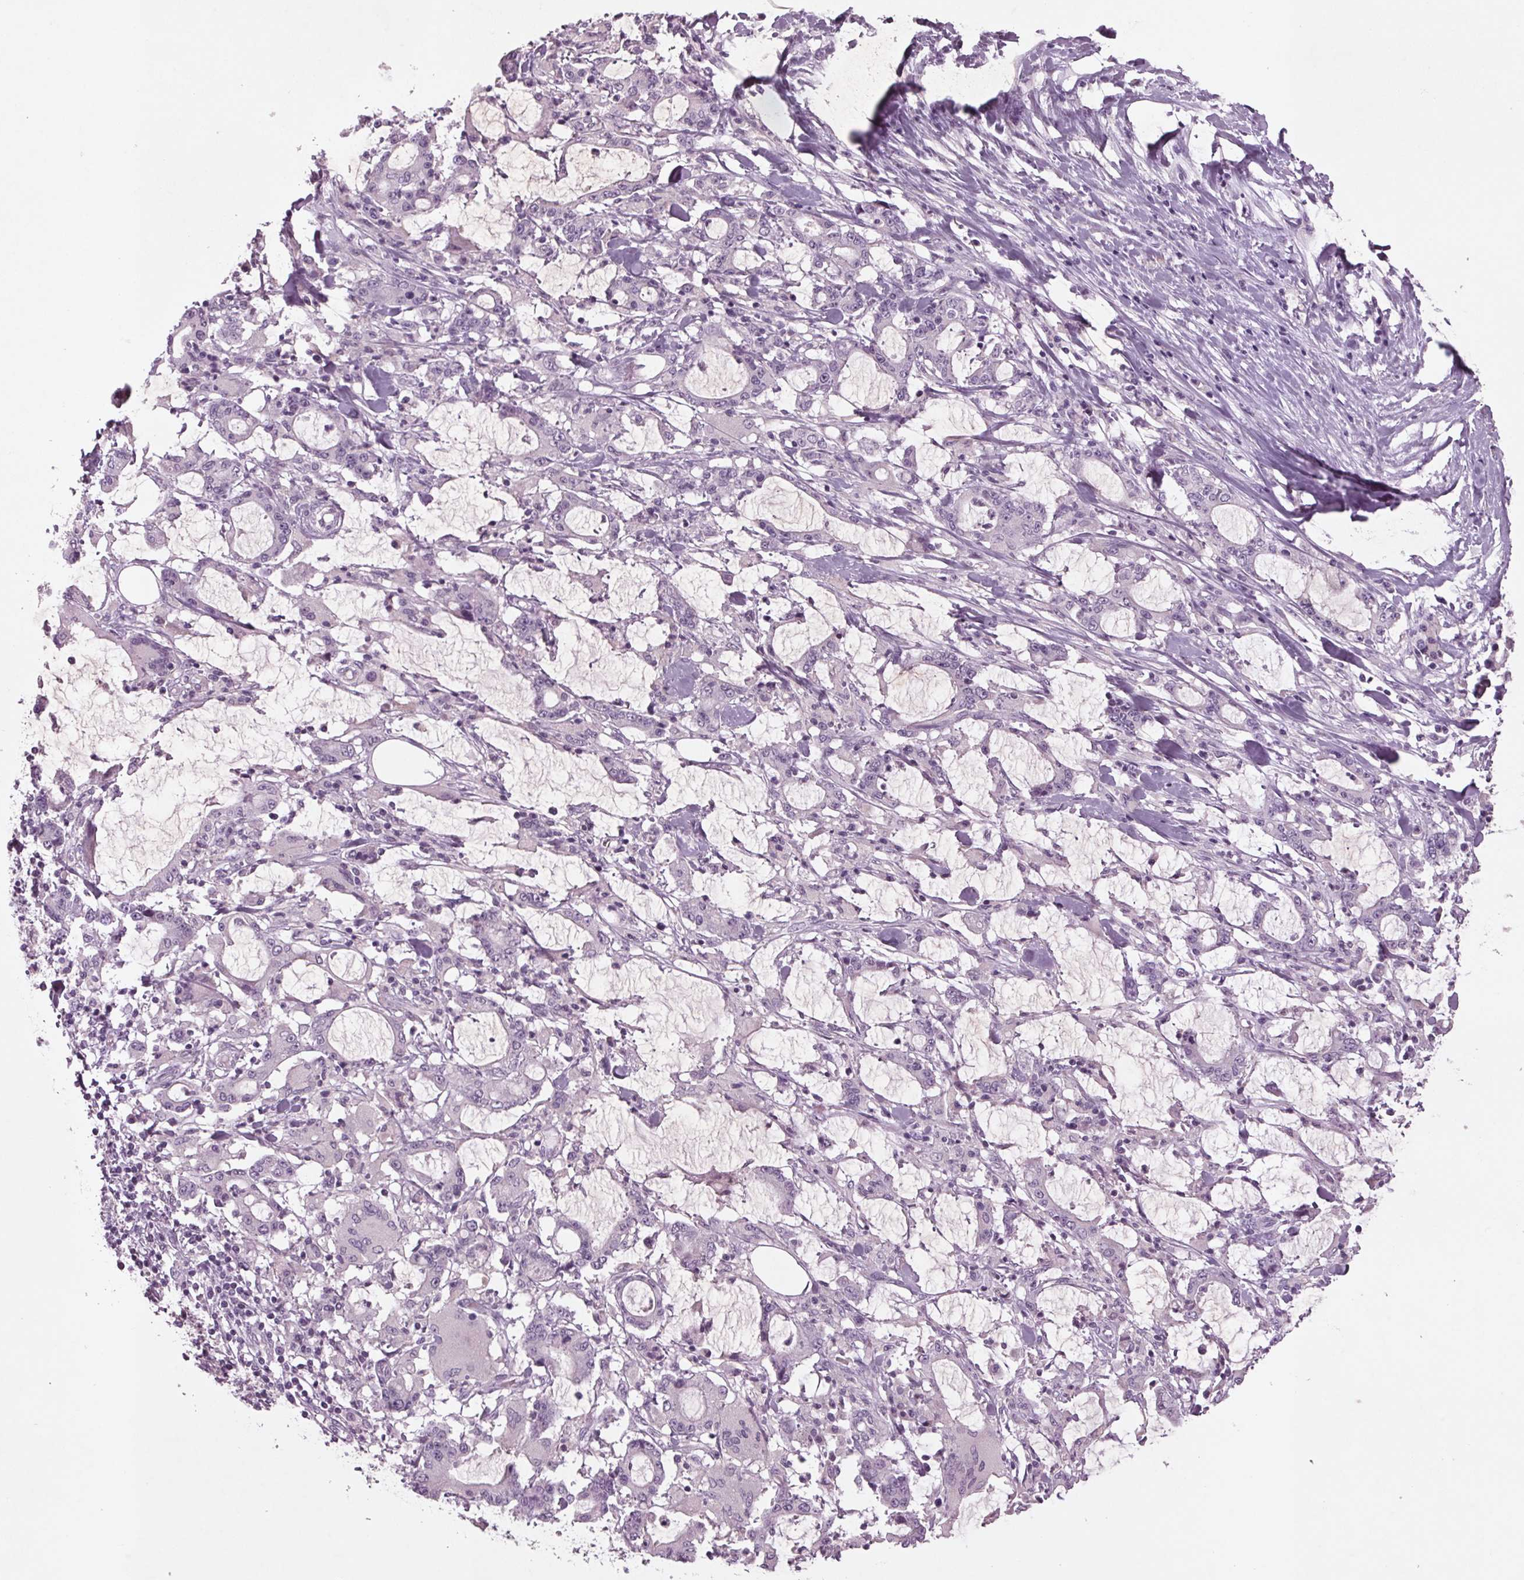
{"staining": {"intensity": "negative", "quantity": "none", "location": "none"}, "tissue": "stomach cancer", "cell_type": "Tumor cells", "image_type": "cancer", "snomed": [{"axis": "morphology", "description": "Adenocarcinoma, NOS"}, {"axis": "topography", "description": "Stomach, upper"}], "caption": "Image shows no significant protein staining in tumor cells of stomach cancer. The staining was performed using DAB to visualize the protein expression in brown, while the nuclei were stained in blue with hematoxylin (Magnification: 20x).", "gene": "BHLHE22", "patient": {"sex": "male", "age": 68}}